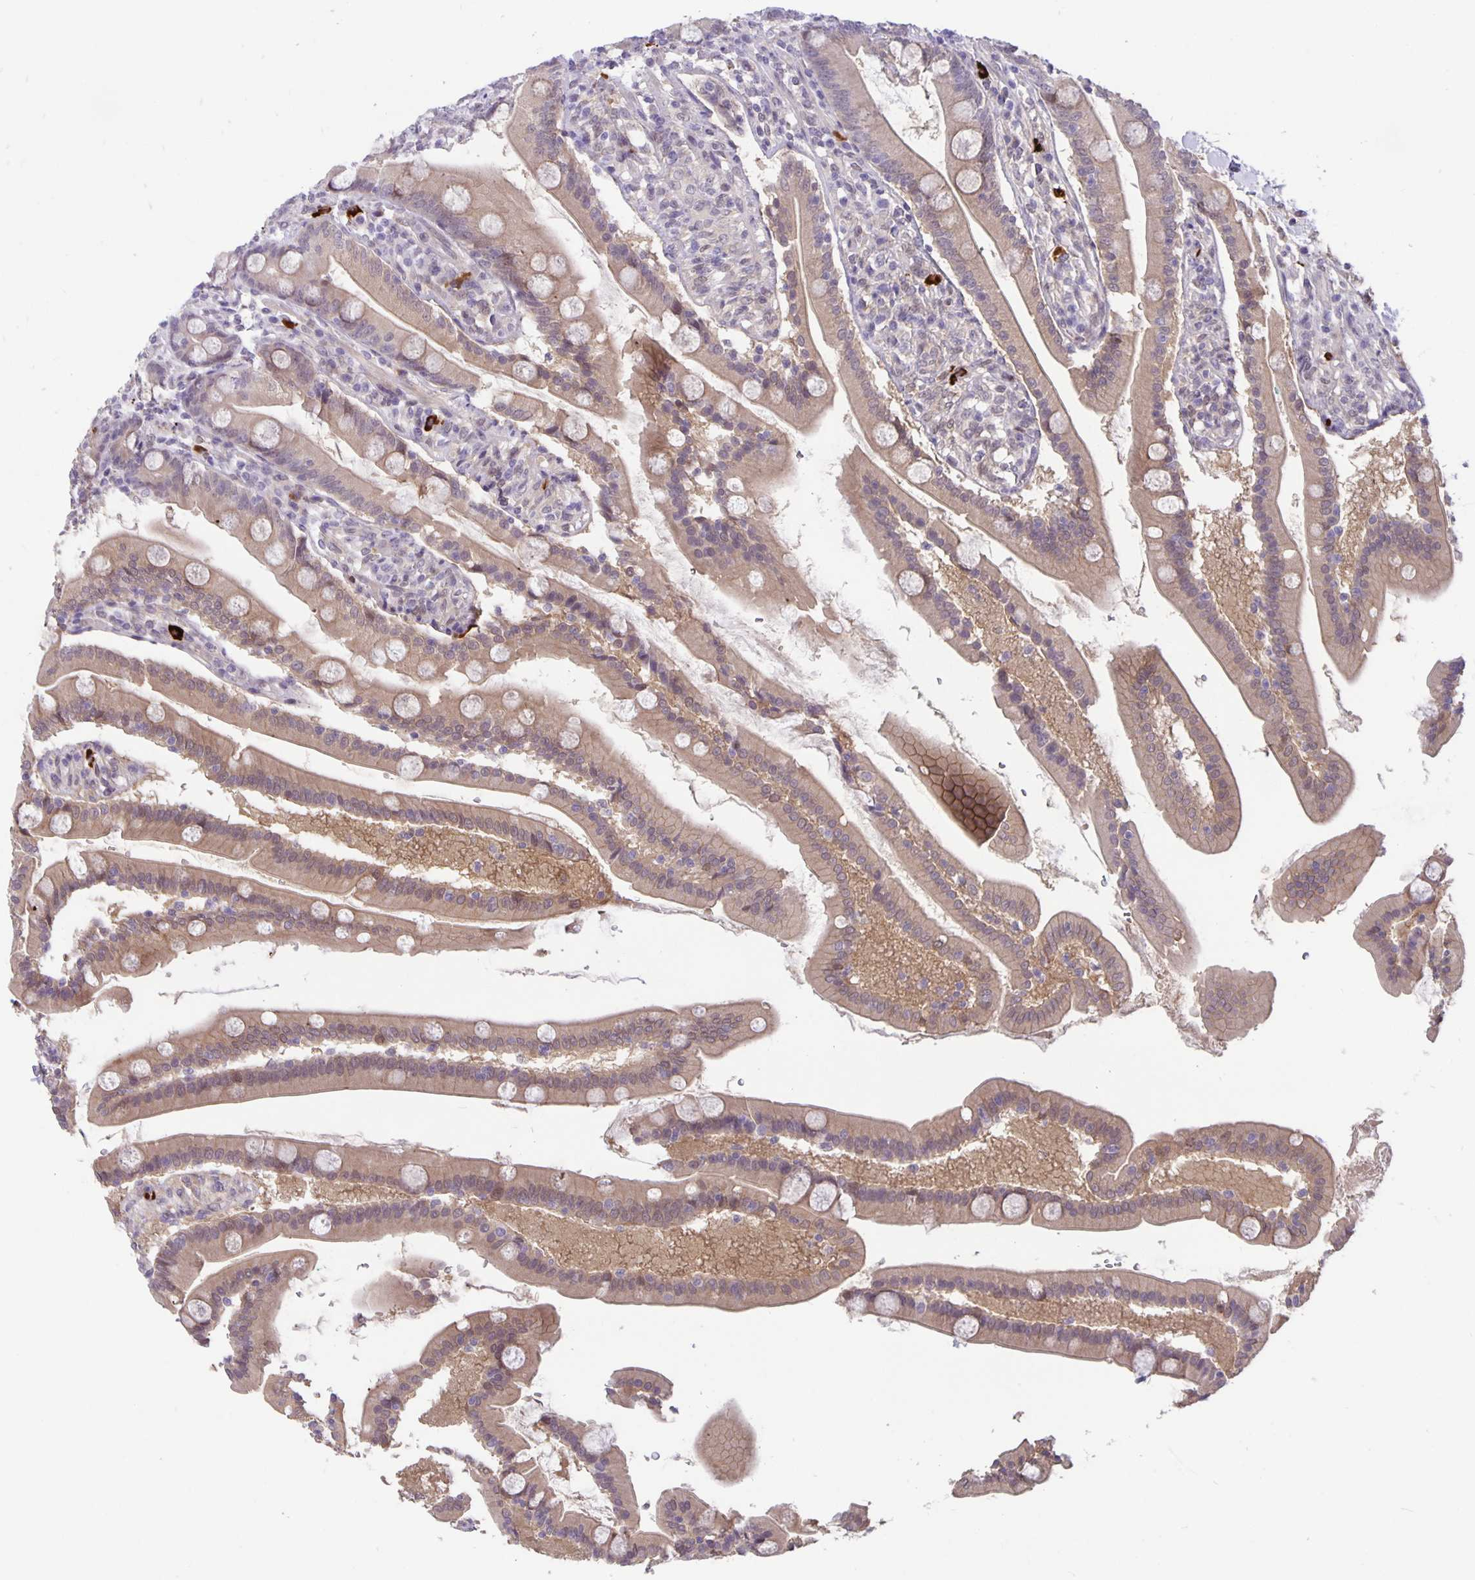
{"staining": {"intensity": "weak", "quantity": ">75%", "location": "cytoplasmic/membranous"}, "tissue": "duodenum", "cell_type": "Glandular cells", "image_type": "normal", "snomed": [{"axis": "morphology", "description": "Normal tissue, NOS"}, {"axis": "topography", "description": "Duodenum"}], "caption": "A brown stain labels weak cytoplasmic/membranous expression of a protein in glandular cells of unremarkable human duodenum.", "gene": "TAX1BP3", "patient": {"sex": "female", "age": 67}}